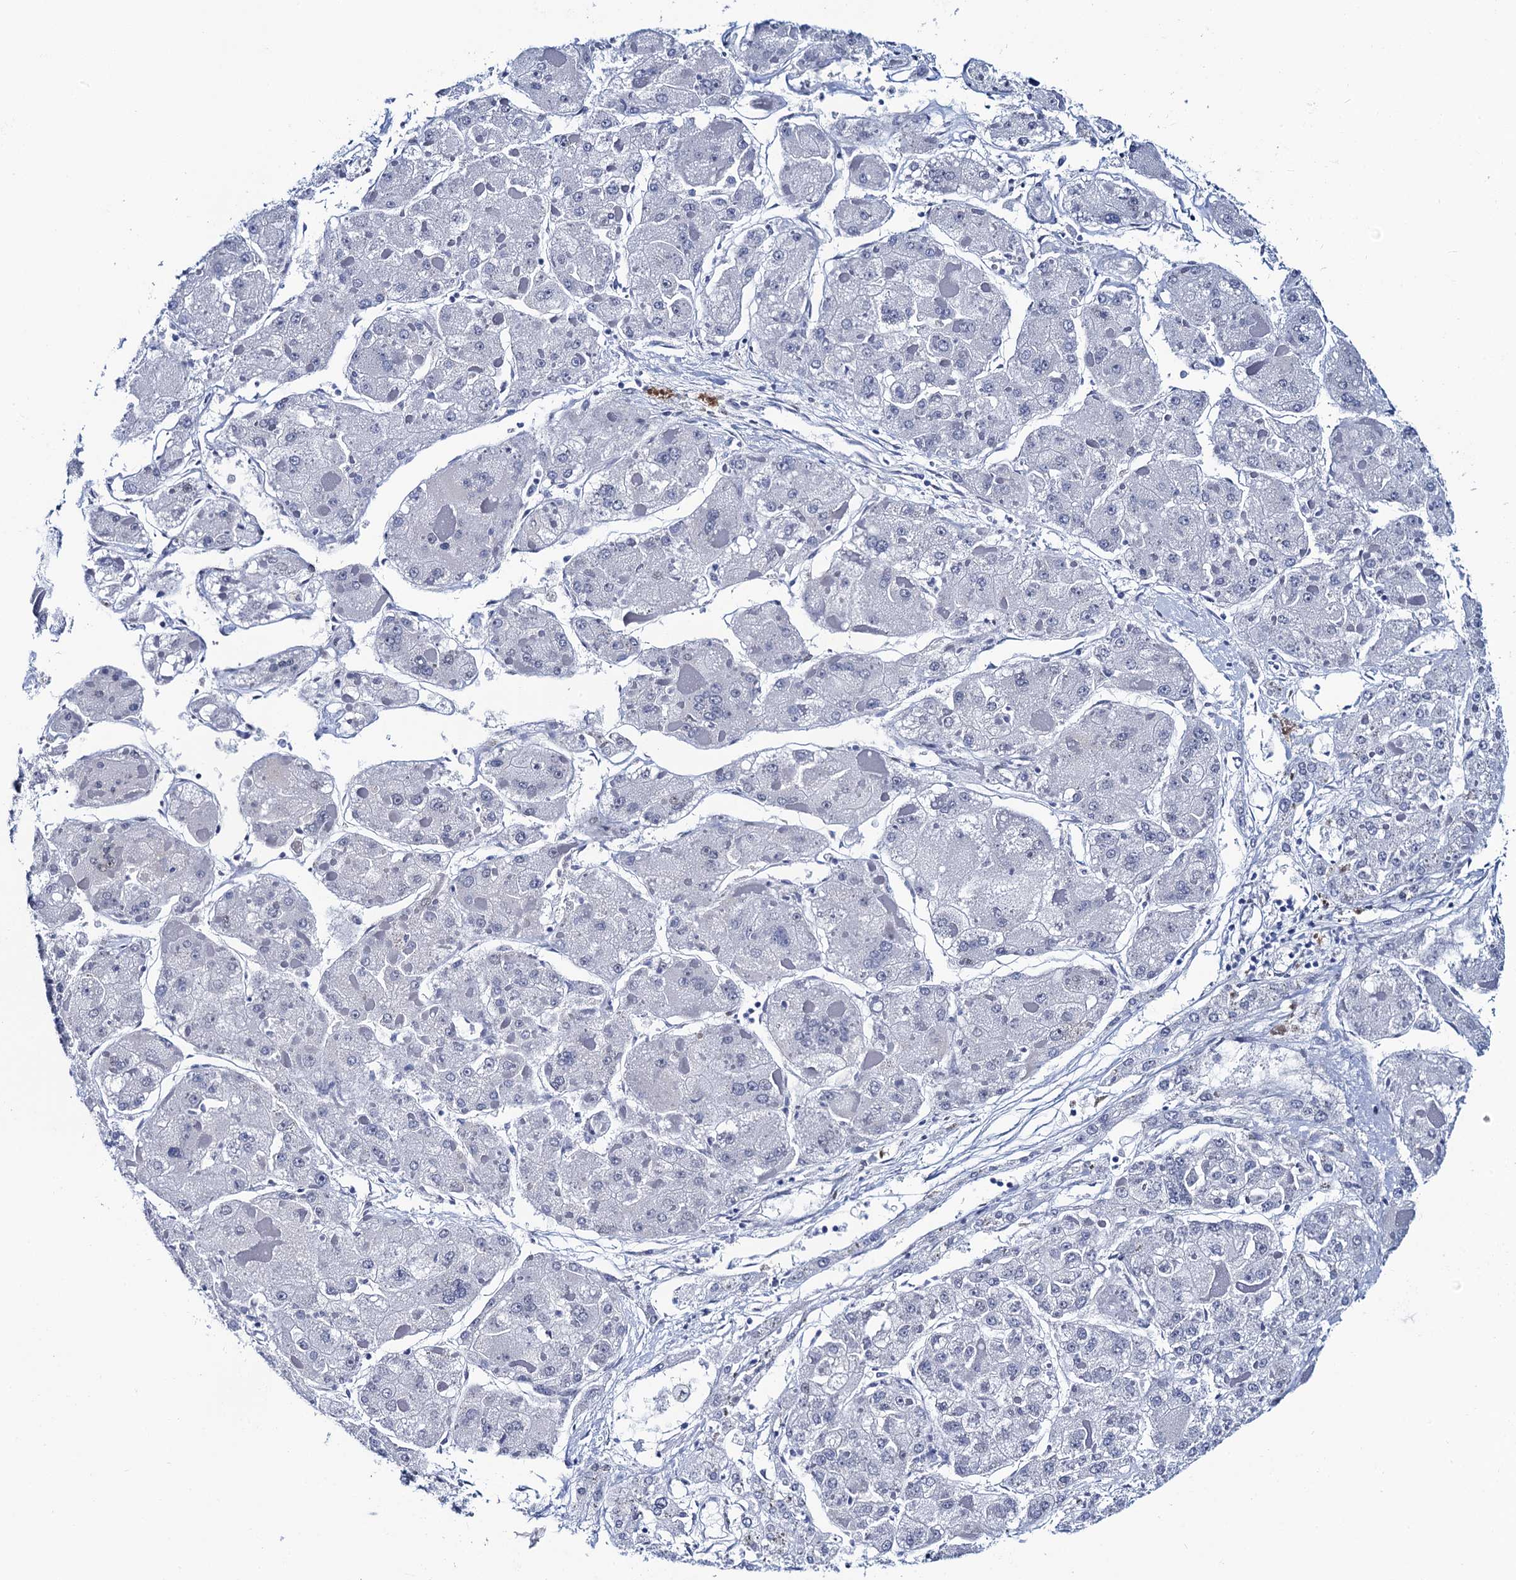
{"staining": {"intensity": "negative", "quantity": "none", "location": "none"}, "tissue": "liver cancer", "cell_type": "Tumor cells", "image_type": "cancer", "snomed": [{"axis": "morphology", "description": "Carcinoma, Hepatocellular, NOS"}, {"axis": "topography", "description": "Liver"}], "caption": "This image is of liver cancer (hepatocellular carcinoma) stained with immunohistochemistry to label a protein in brown with the nuclei are counter-stained blue. There is no staining in tumor cells.", "gene": "LYPD3", "patient": {"sex": "female", "age": 73}}